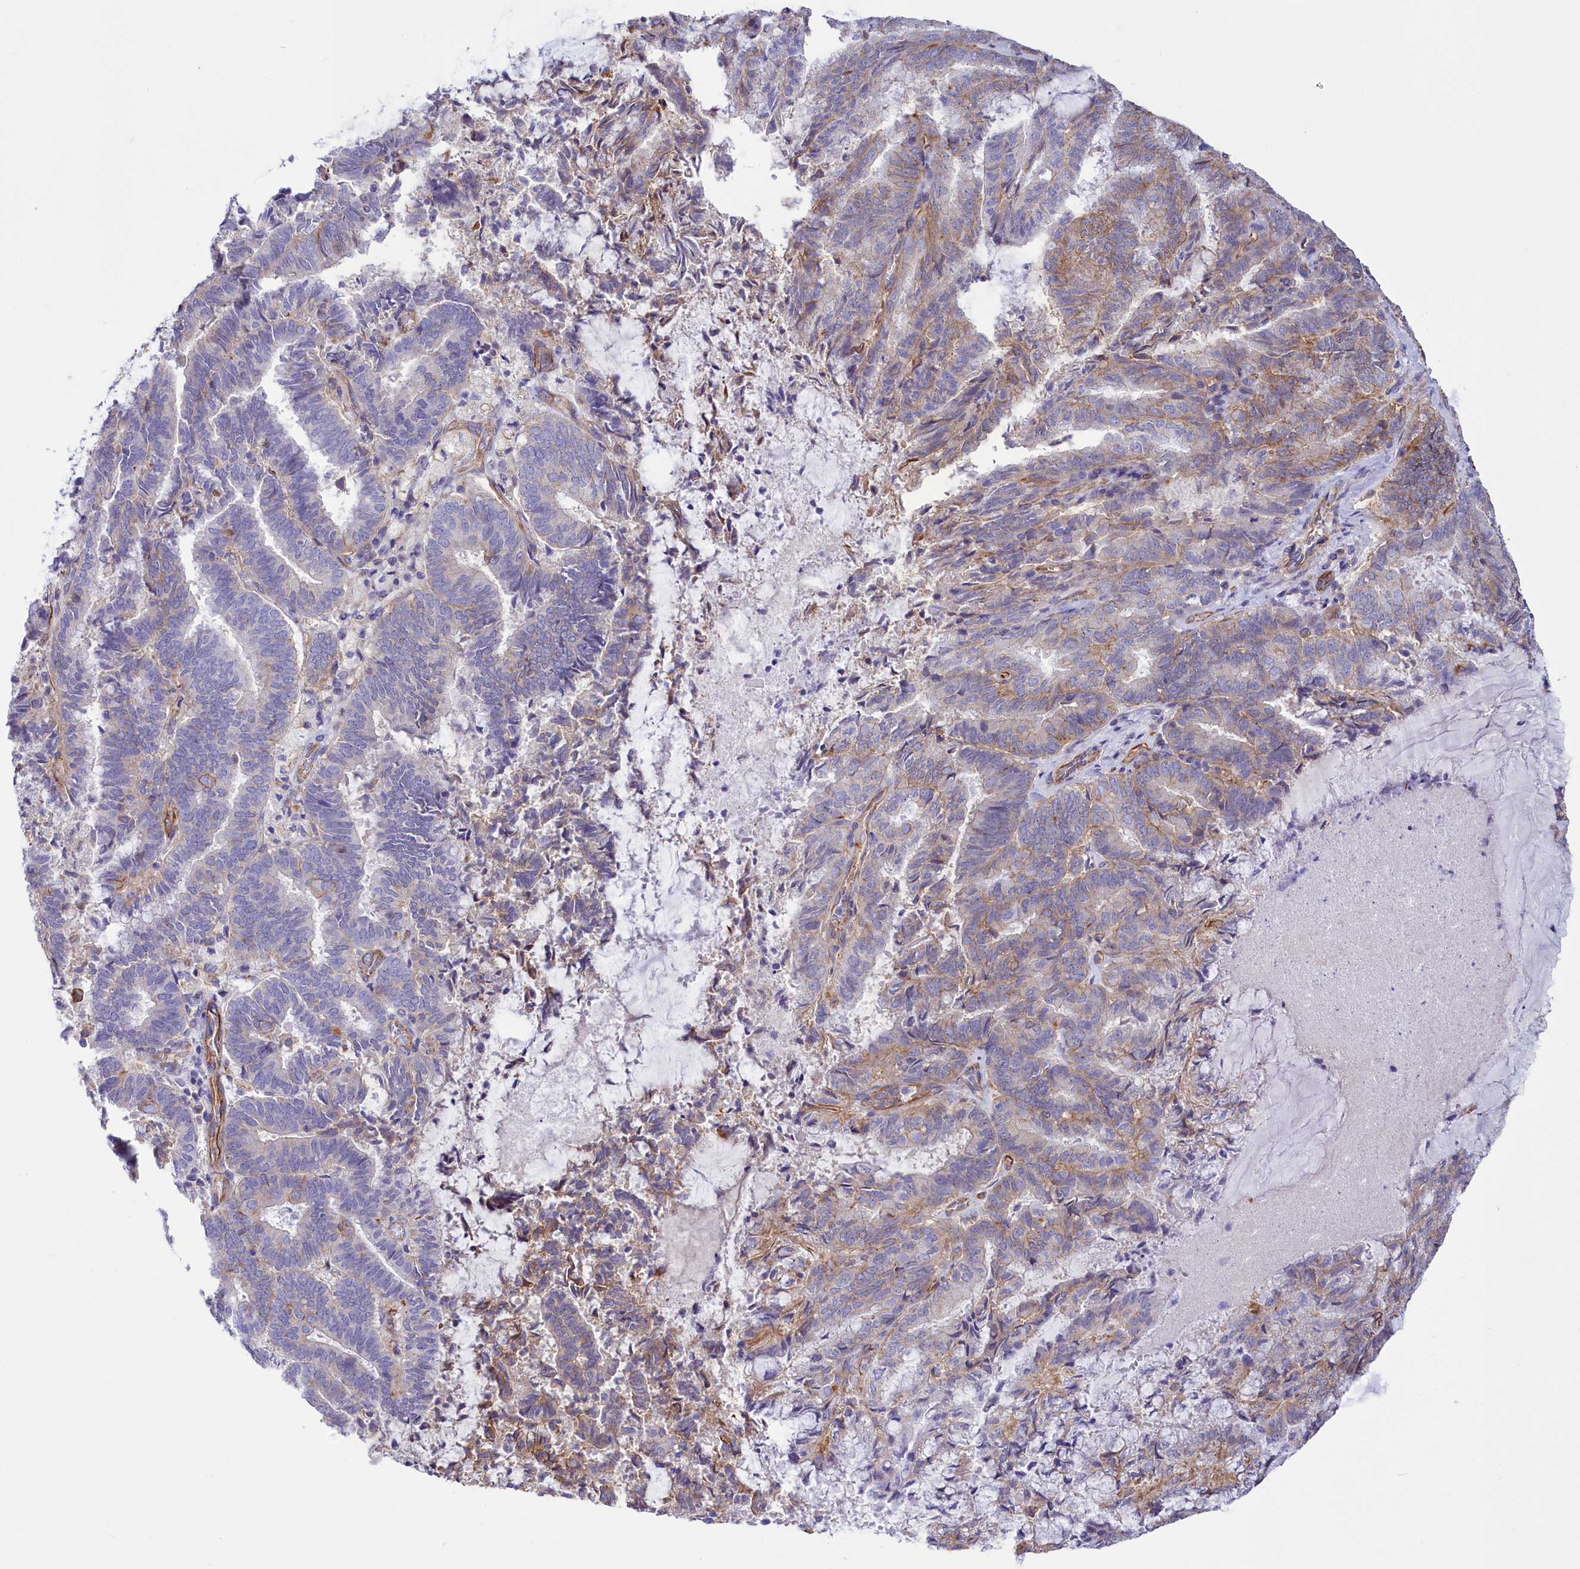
{"staining": {"intensity": "weak", "quantity": "25%-75%", "location": "cytoplasmic/membranous"}, "tissue": "endometrial cancer", "cell_type": "Tumor cells", "image_type": "cancer", "snomed": [{"axis": "morphology", "description": "Adenocarcinoma, NOS"}, {"axis": "topography", "description": "Endometrium"}], "caption": "IHC image of endometrial cancer stained for a protein (brown), which displays low levels of weak cytoplasmic/membranous staining in approximately 25%-75% of tumor cells.", "gene": "CD99", "patient": {"sex": "female", "age": 80}}